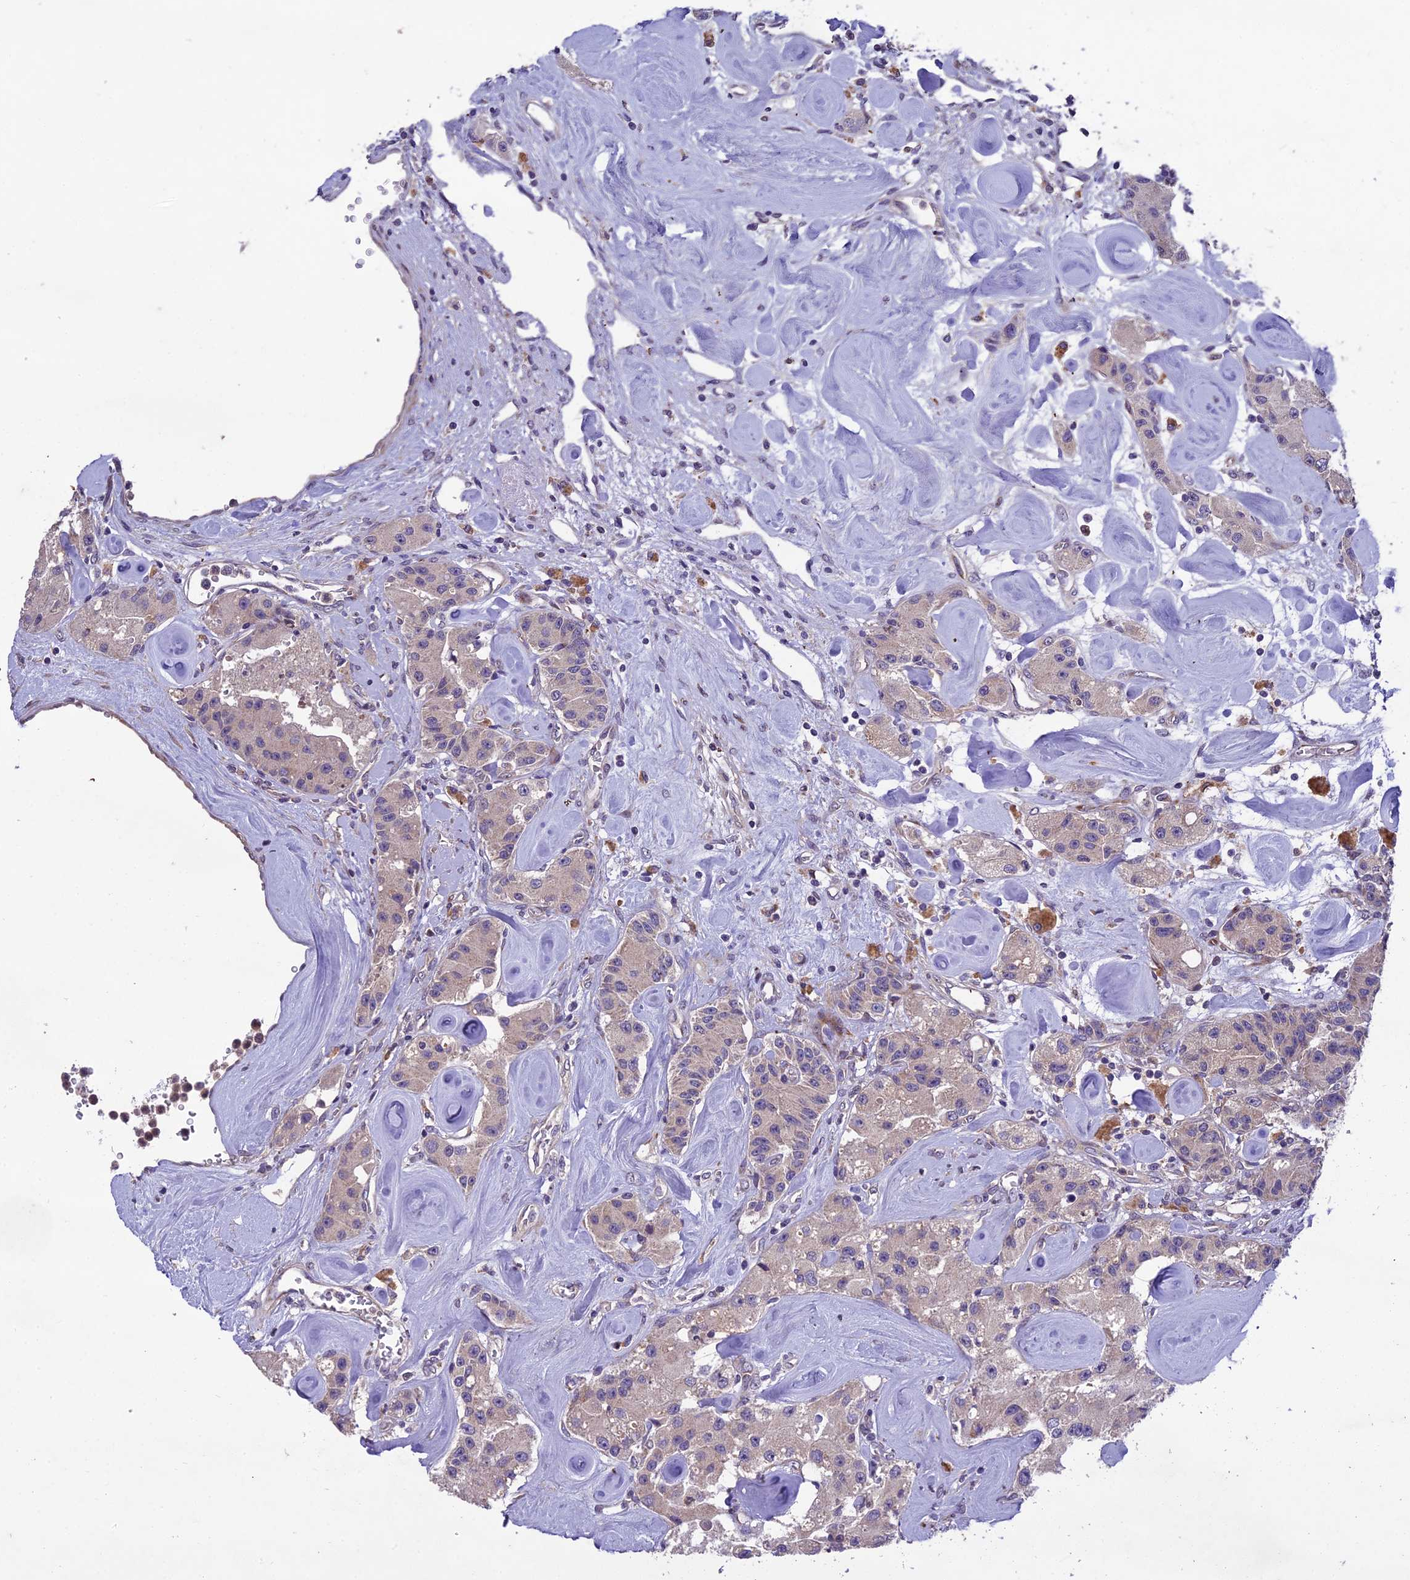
{"staining": {"intensity": "negative", "quantity": "none", "location": "none"}, "tissue": "carcinoid", "cell_type": "Tumor cells", "image_type": "cancer", "snomed": [{"axis": "morphology", "description": "Carcinoid, malignant, NOS"}, {"axis": "topography", "description": "Pancreas"}], "caption": "A micrograph of human carcinoid (malignant) is negative for staining in tumor cells. Nuclei are stained in blue.", "gene": "CENPL", "patient": {"sex": "male", "age": 41}}